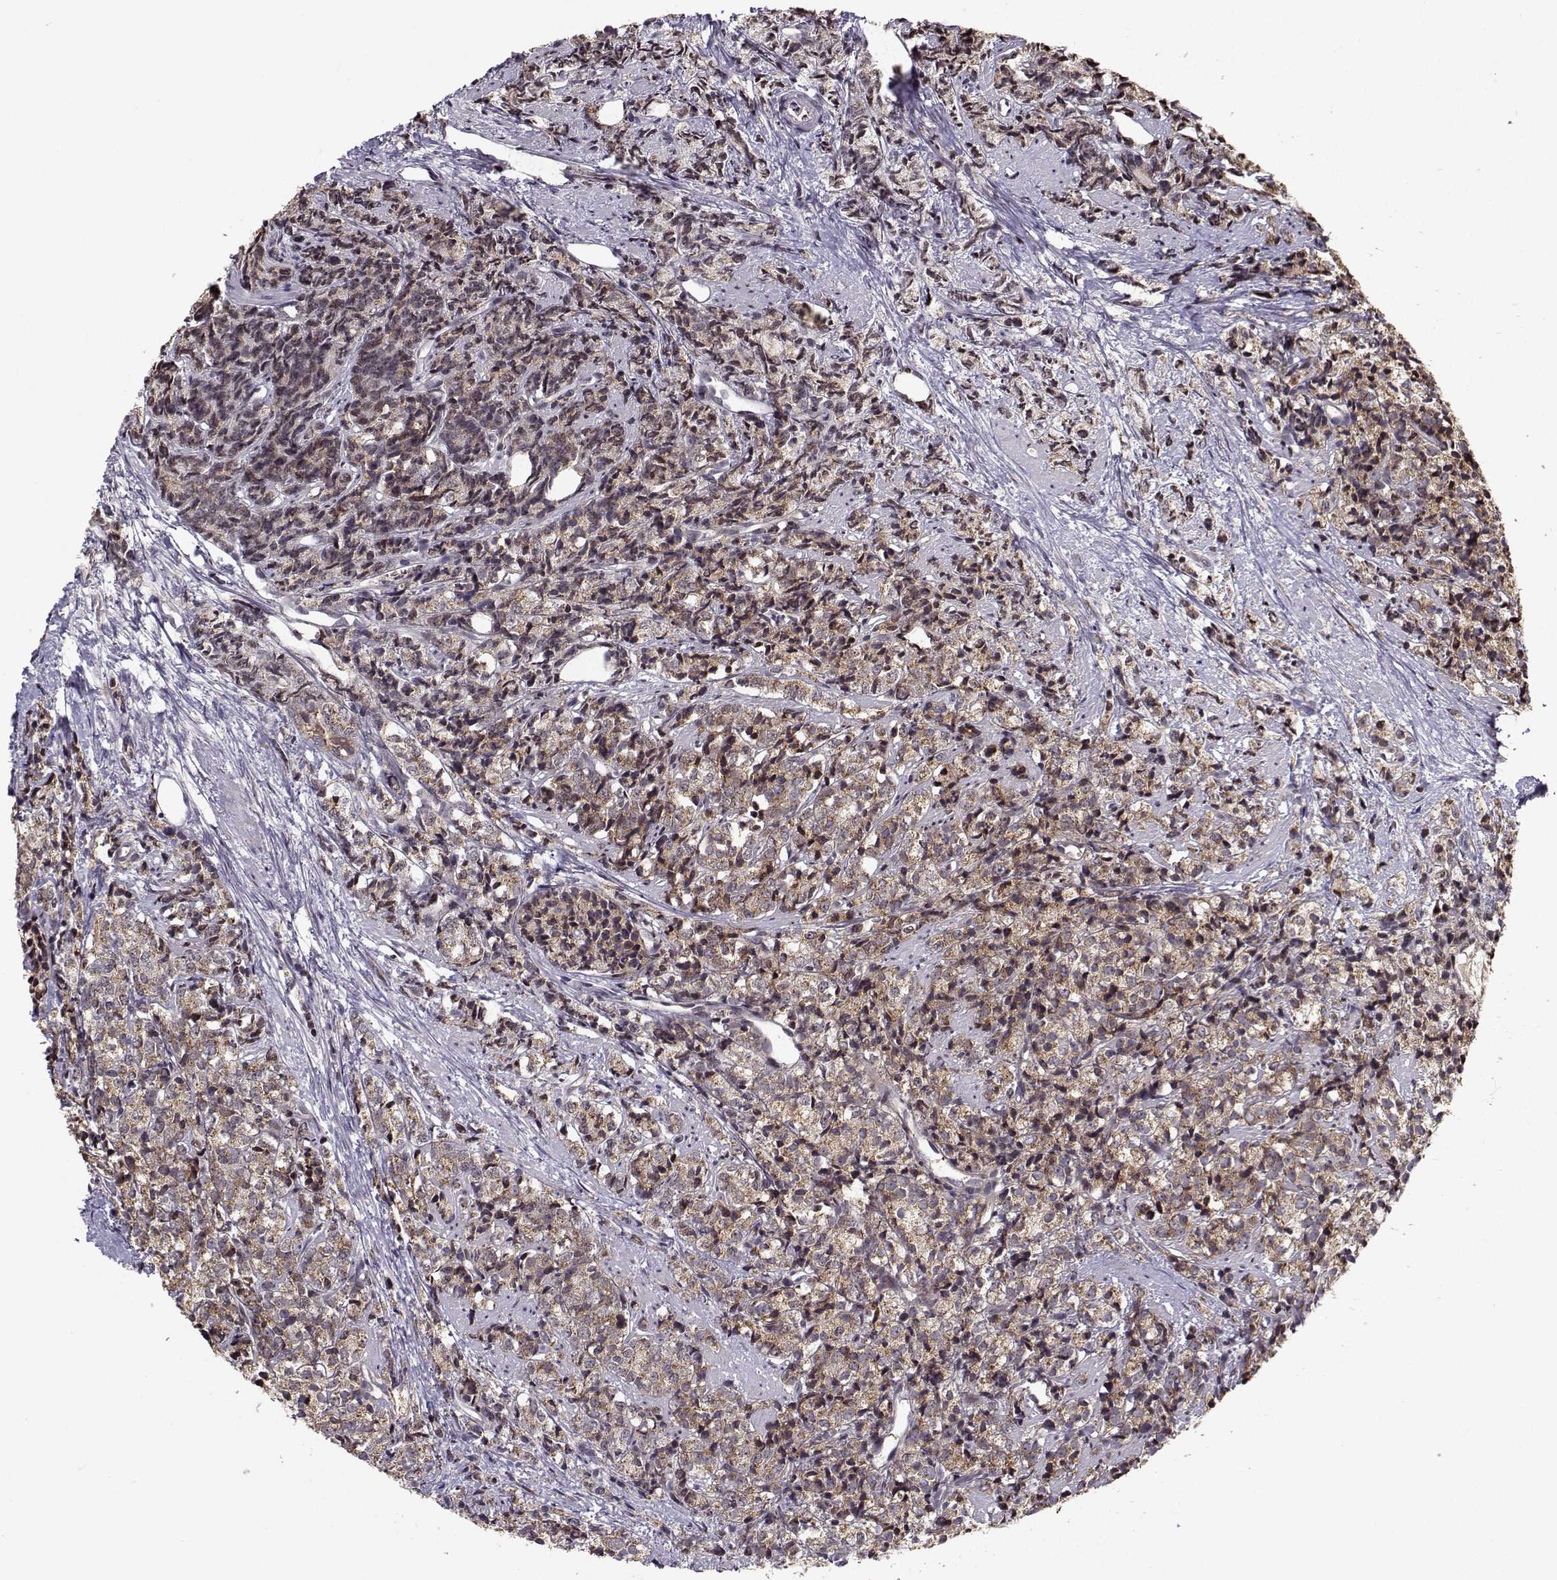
{"staining": {"intensity": "moderate", "quantity": ">75%", "location": "cytoplasmic/membranous"}, "tissue": "prostate cancer", "cell_type": "Tumor cells", "image_type": "cancer", "snomed": [{"axis": "morphology", "description": "Adenocarcinoma, High grade"}, {"axis": "topography", "description": "Prostate"}], "caption": "A medium amount of moderate cytoplasmic/membranous positivity is appreciated in about >75% of tumor cells in prostate adenocarcinoma (high-grade) tissue.", "gene": "RPL31", "patient": {"sex": "male", "age": 53}}